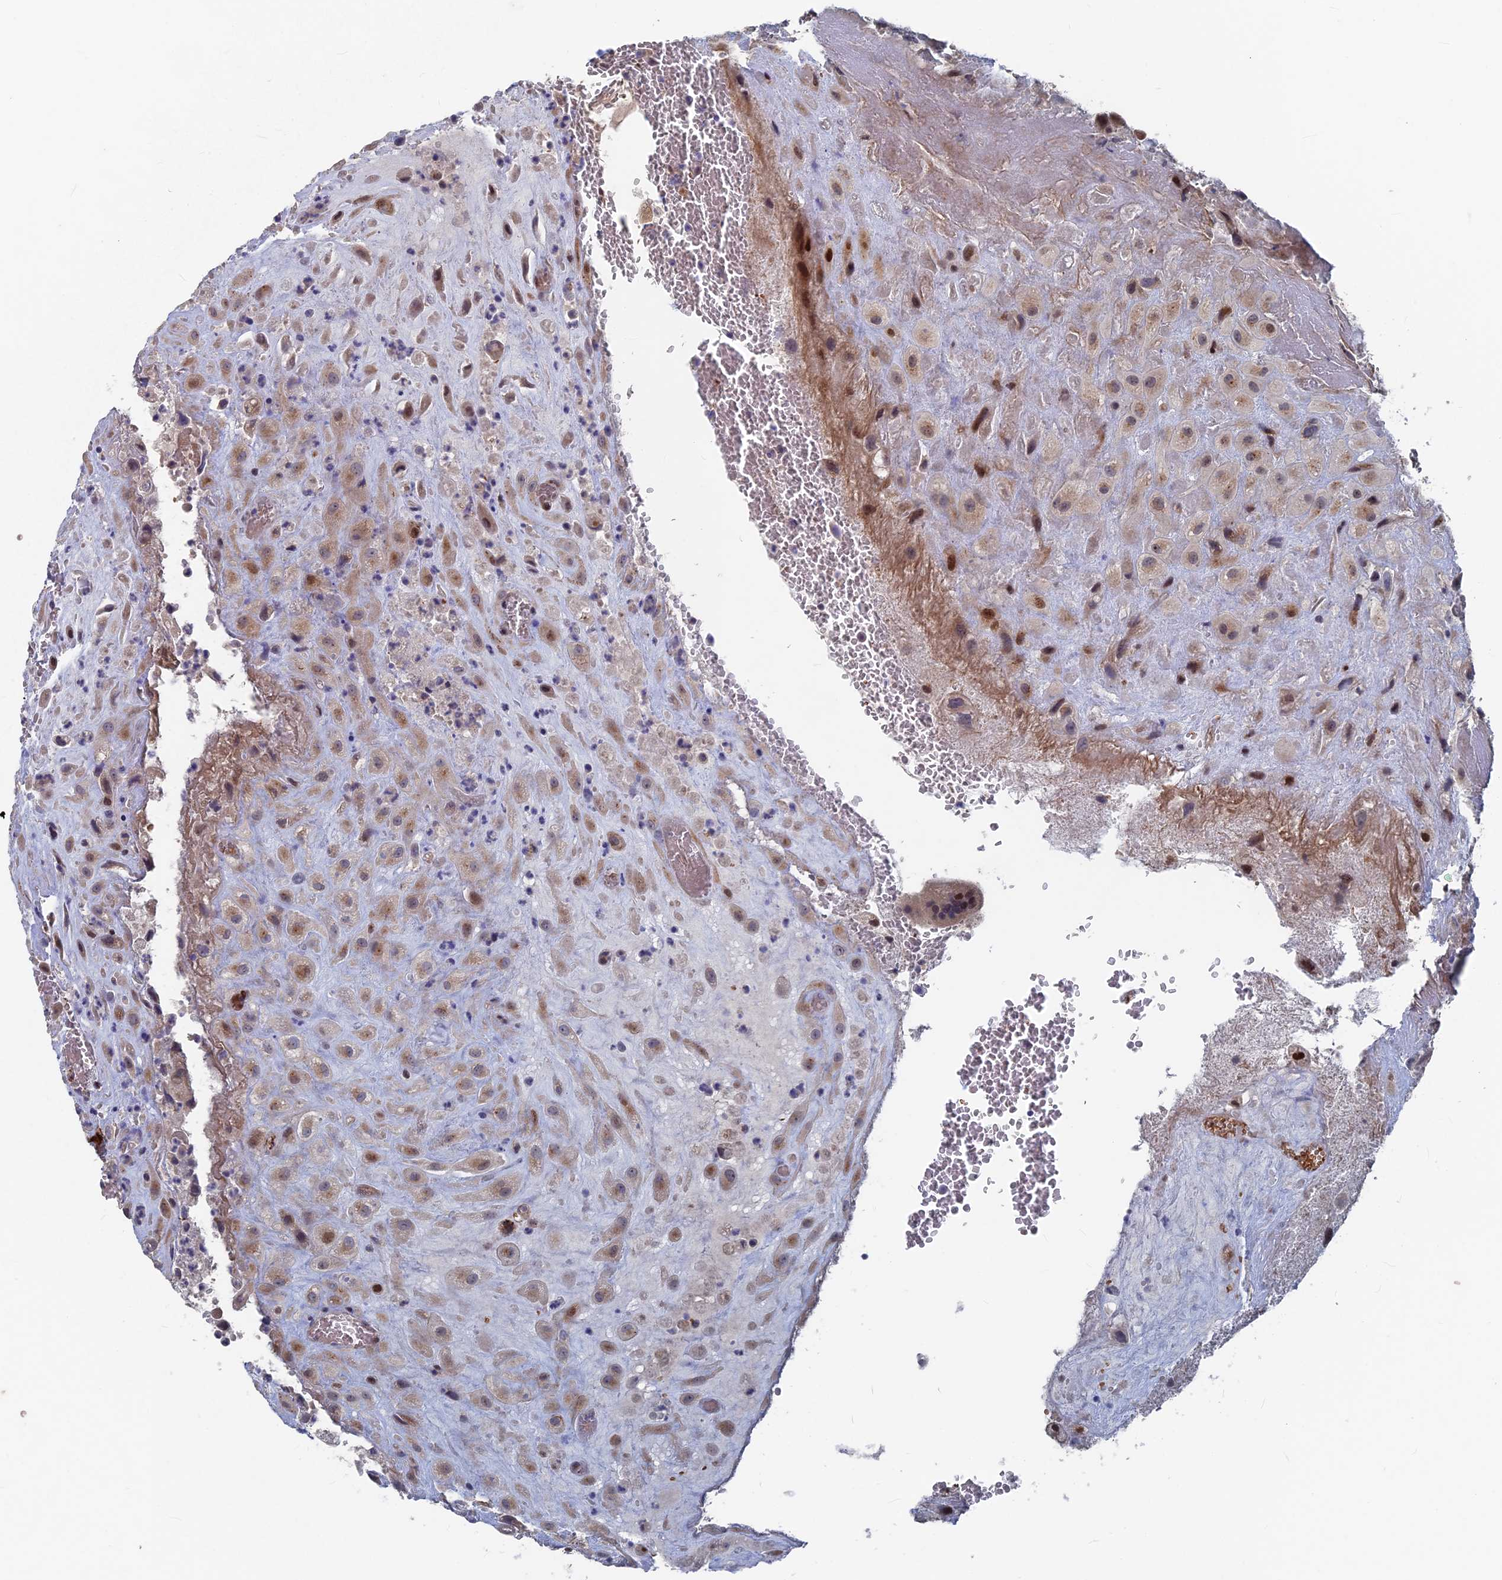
{"staining": {"intensity": "moderate", "quantity": "<25%", "location": "nuclear"}, "tissue": "placenta", "cell_type": "Decidual cells", "image_type": "normal", "snomed": [{"axis": "morphology", "description": "Normal tissue, NOS"}, {"axis": "topography", "description": "Placenta"}], "caption": "This image exhibits normal placenta stained with IHC to label a protein in brown. The nuclear of decidual cells show moderate positivity for the protein. Nuclei are counter-stained blue.", "gene": "SH3D21", "patient": {"sex": "female", "age": 35}}